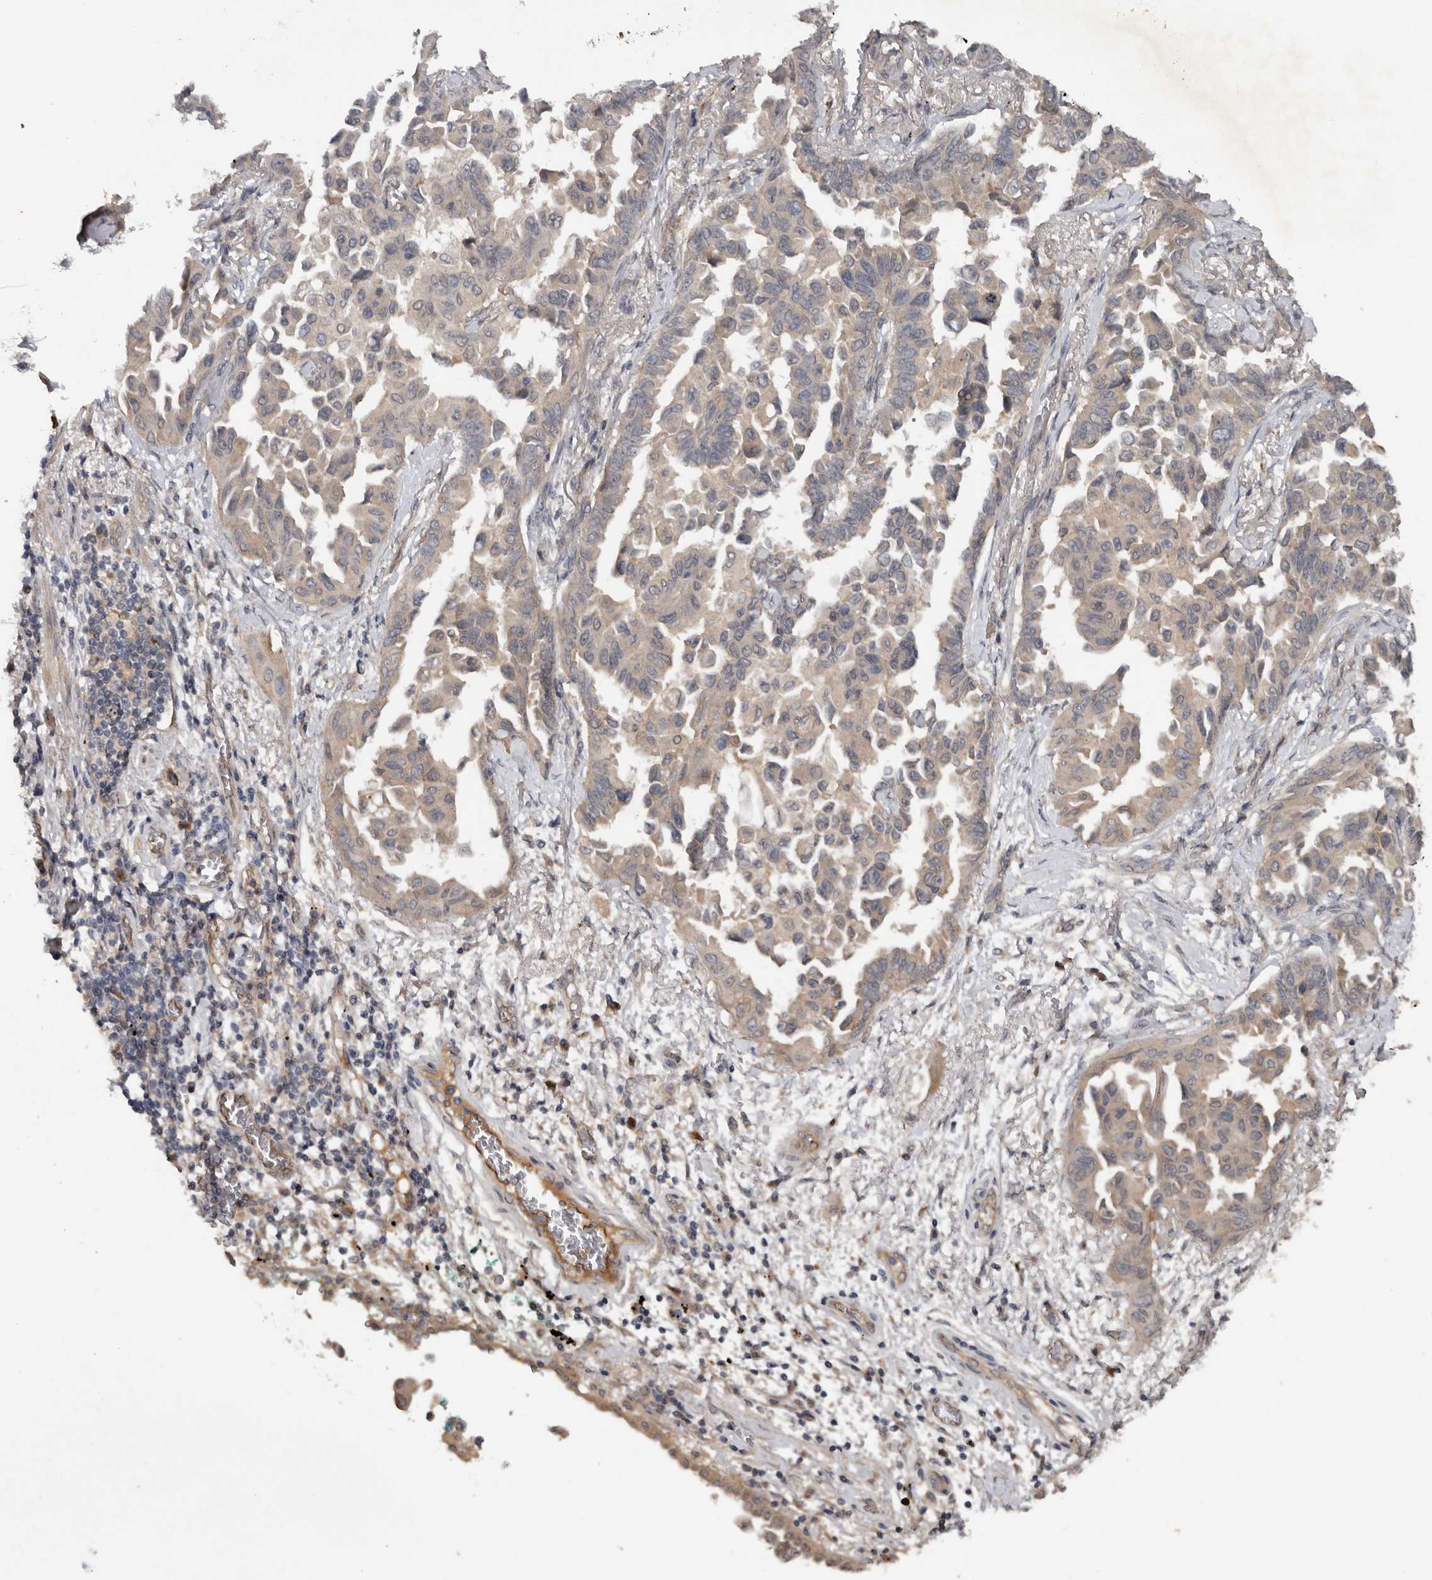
{"staining": {"intensity": "weak", "quantity": "<25%", "location": "cytoplasmic/membranous"}, "tissue": "lung cancer", "cell_type": "Tumor cells", "image_type": "cancer", "snomed": [{"axis": "morphology", "description": "Adenocarcinoma, NOS"}, {"axis": "topography", "description": "Lung"}], "caption": "This is an immunohistochemistry (IHC) photomicrograph of human lung cancer (adenocarcinoma). There is no positivity in tumor cells.", "gene": "DNAJB4", "patient": {"sex": "female", "age": 67}}